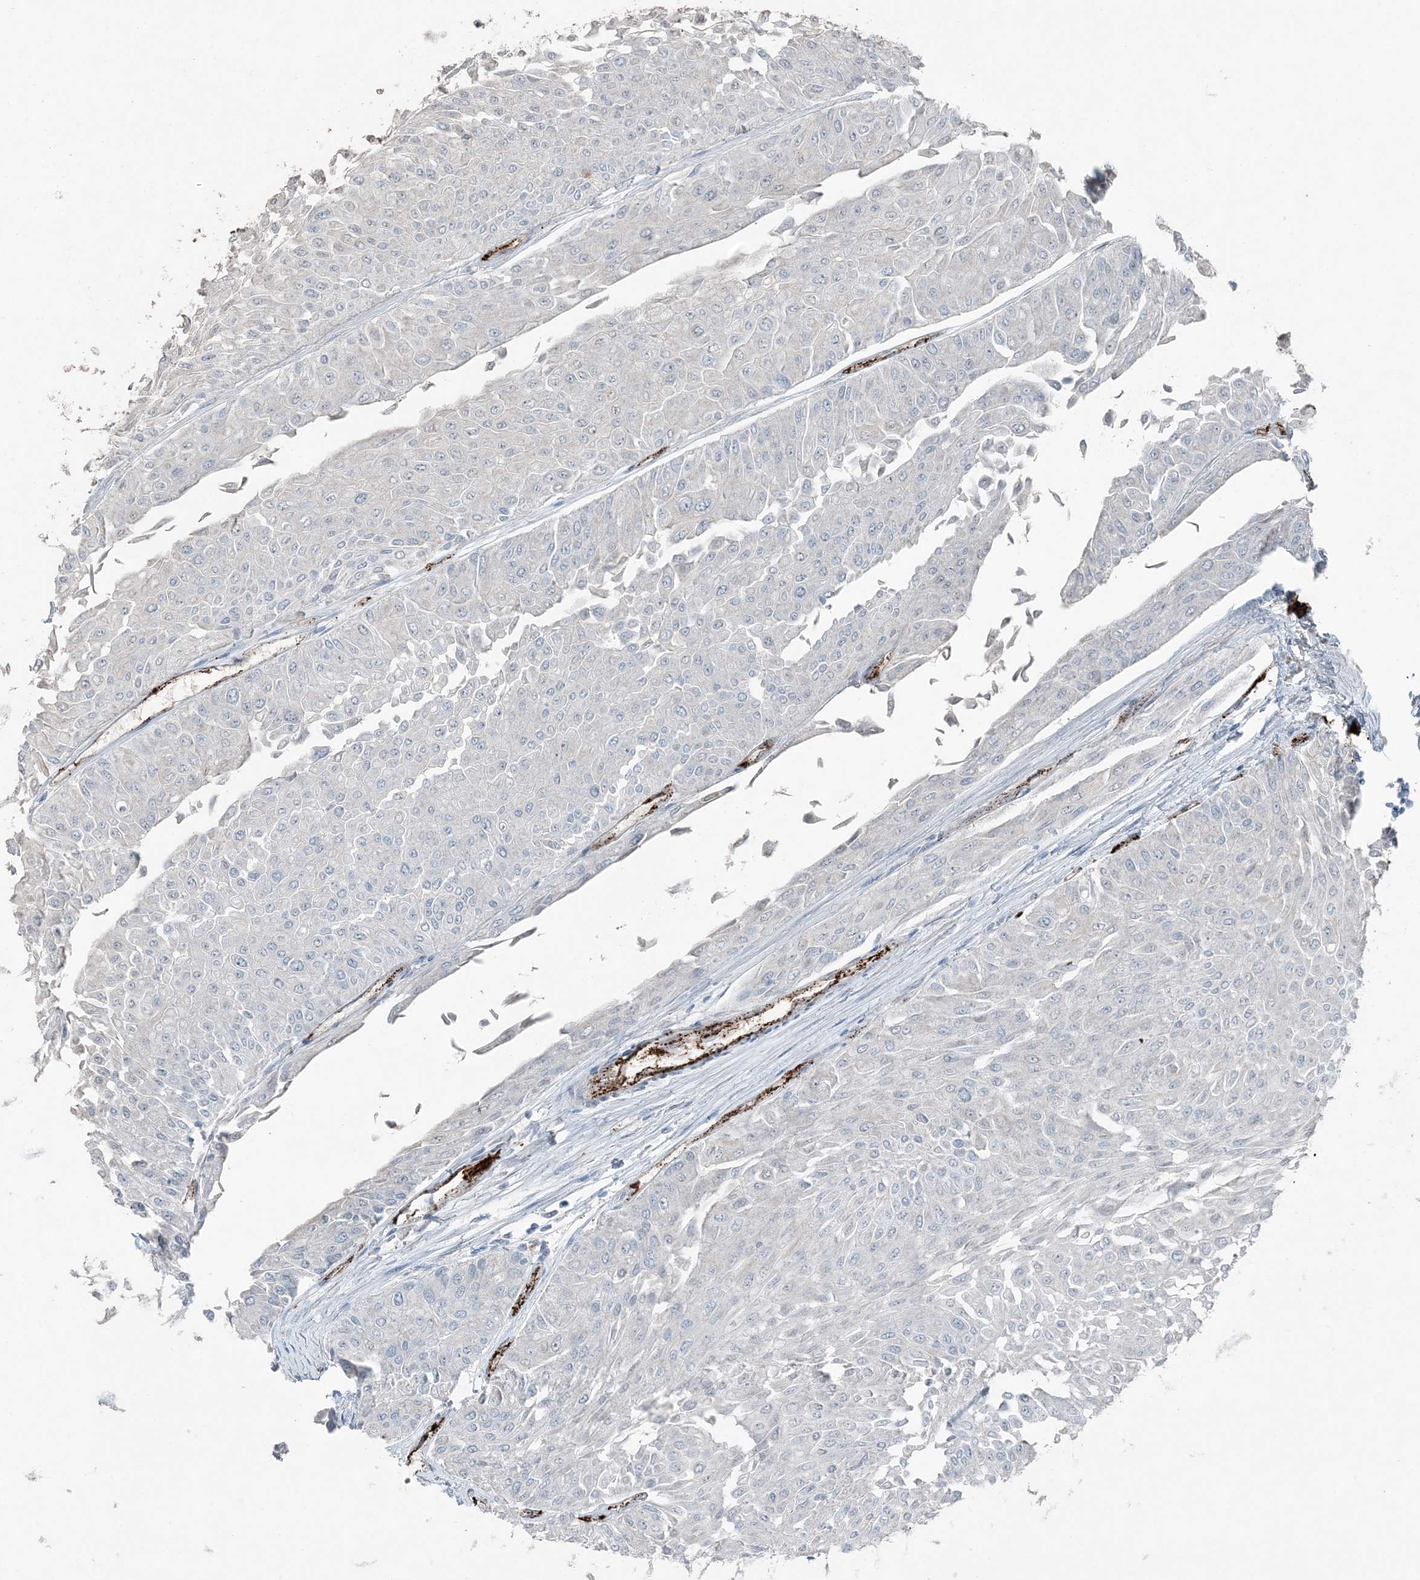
{"staining": {"intensity": "negative", "quantity": "none", "location": "none"}, "tissue": "urothelial cancer", "cell_type": "Tumor cells", "image_type": "cancer", "snomed": [{"axis": "morphology", "description": "Urothelial carcinoma, Low grade"}, {"axis": "topography", "description": "Urinary bladder"}], "caption": "Immunohistochemistry of urothelial cancer exhibits no expression in tumor cells.", "gene": "ELOVL7", "patient": {"sex": "male", "age": 67}}